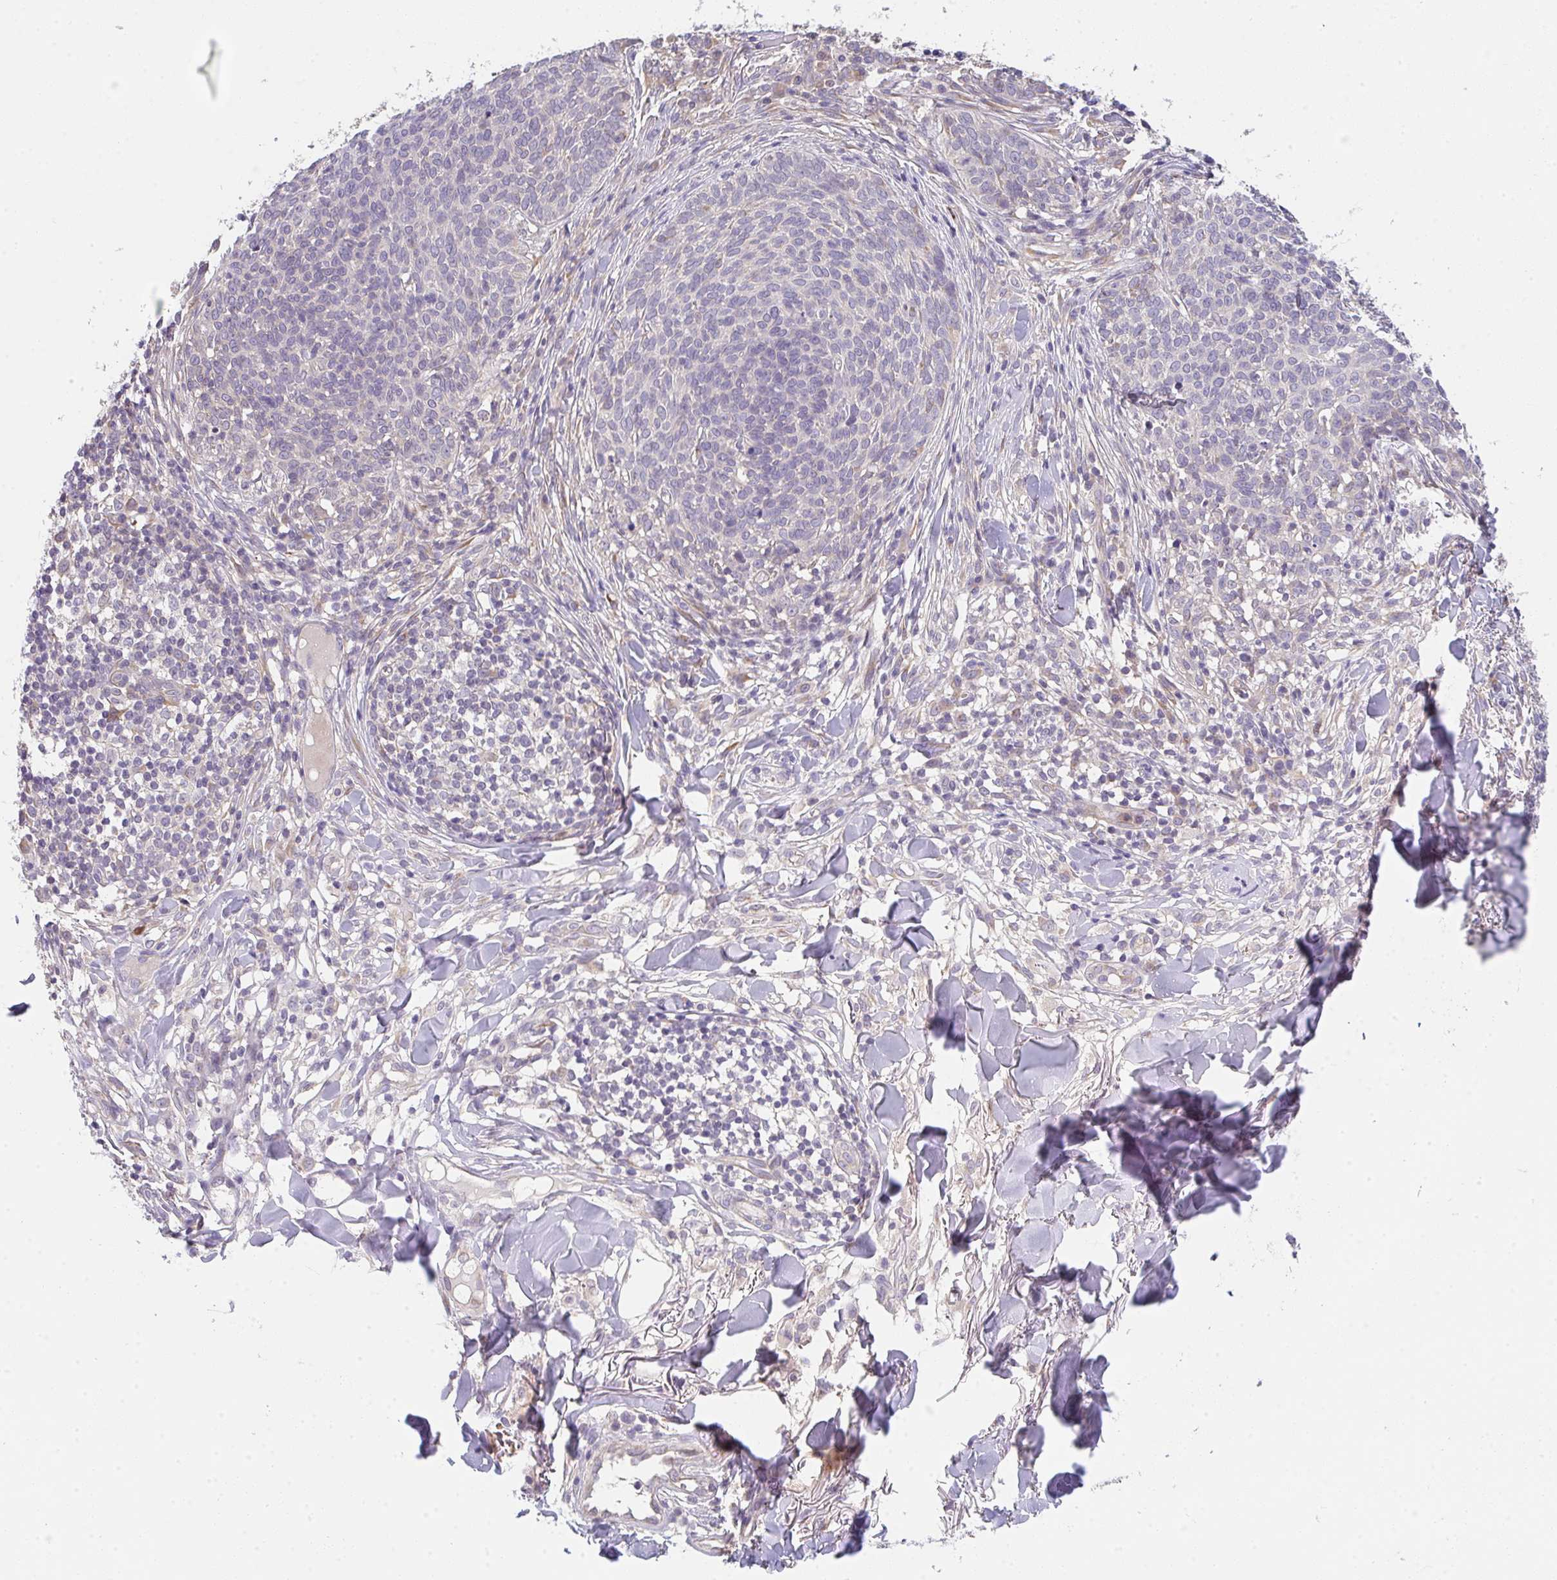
{"staining": {"intensity": "negative", "quantity": "none", "location": "none"}, "tissue": "skin cancer", "cell_type": "Tumor cells", "image_type": "cancer", "snomed": [{"axis": "morphology", "description": "Basal cell carcinoma"}, {"axis": "topography", "description": "Skin"}, {"axis": "topography", "description": "Skin of face"}], "caption": "Immunohistochemistry image of human skin cancer stained for a protein (brown), which shows no expression in tumor cells. (IHC, brightfield microscopy, high magnification).", "gene": "TSPAN31", "patient": {"sex": "male", "age": 56}}